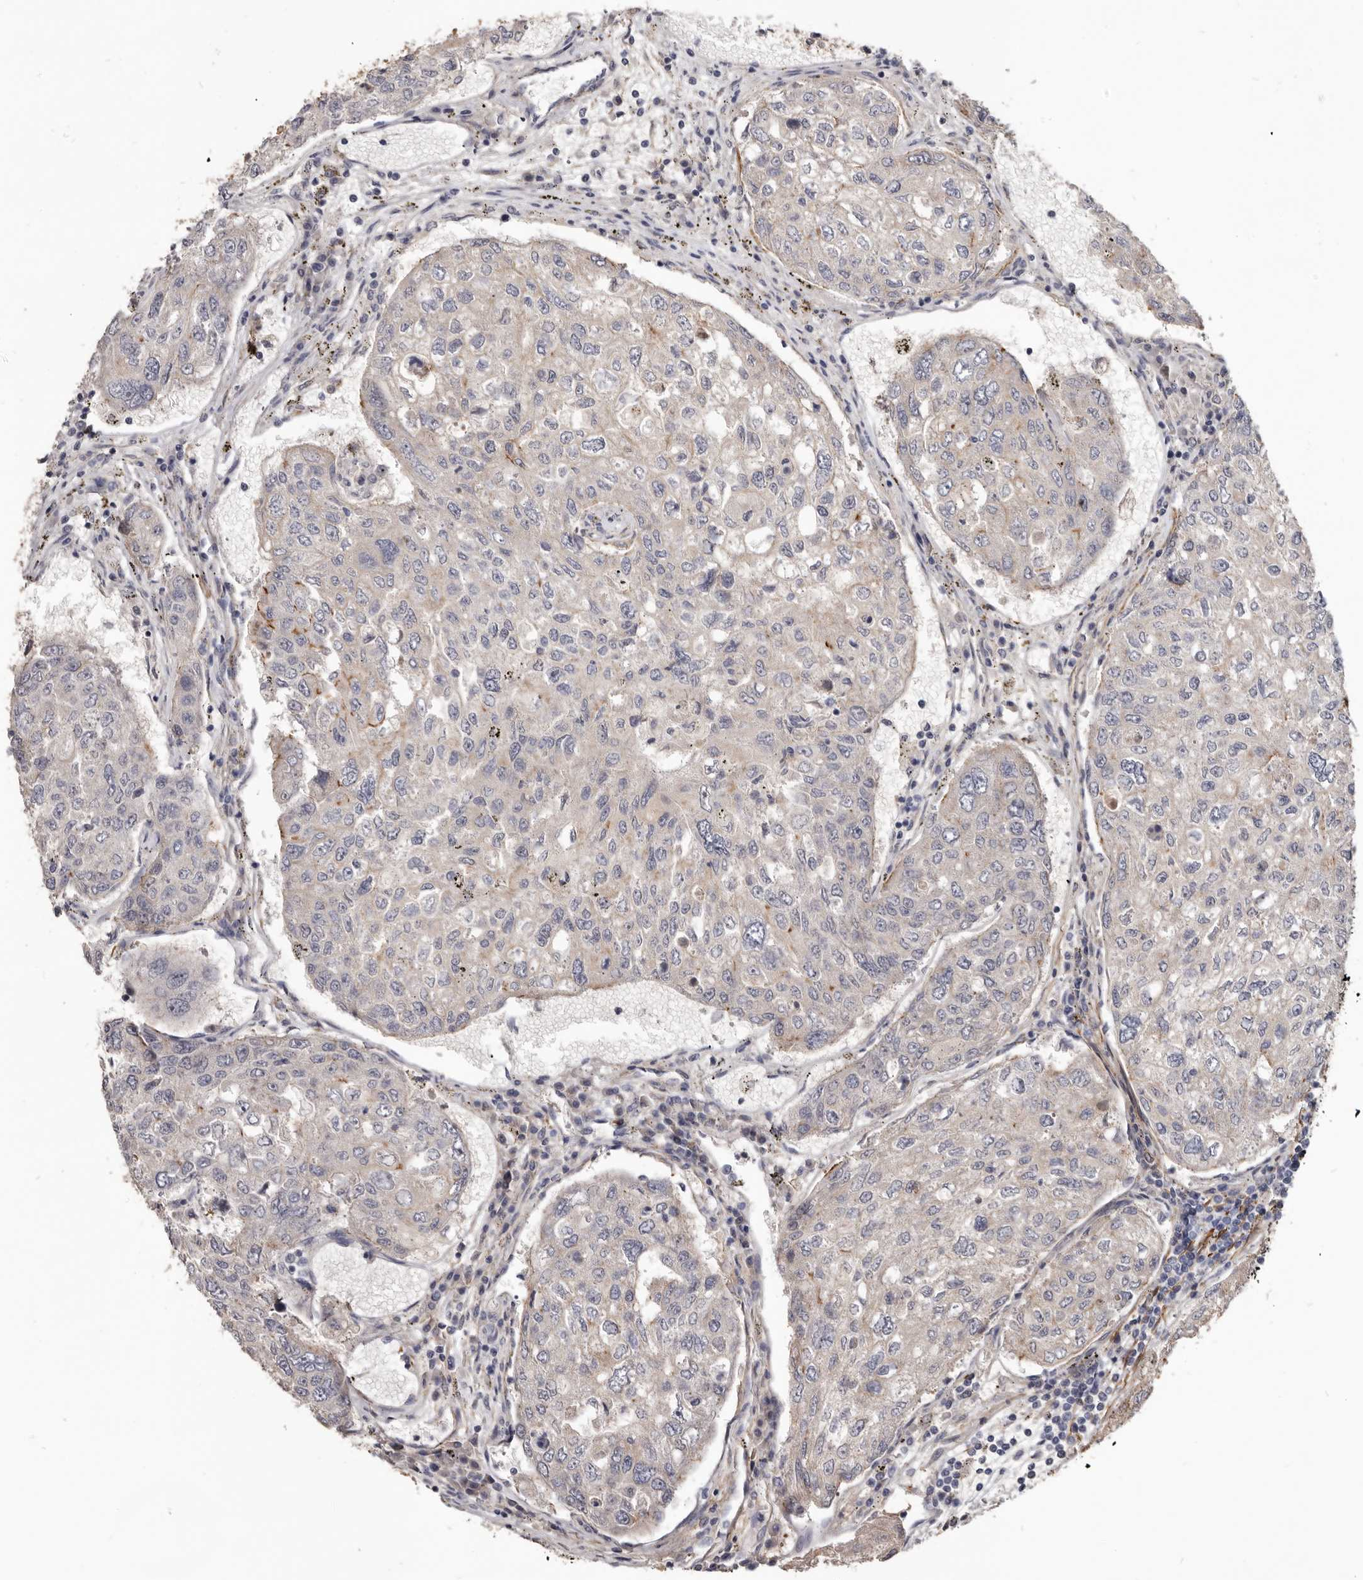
{"staining": {"intensity": "negative", "quantity": "none", "location": "none"}, "tissue": "urothelial cancer", "cell_type": "Tumor cells", "image_type": "cancer", "snomed": [{"axis": "morphology", "description": "Urothelial carcinoma, High grade"}, {"axis": "topography", "description": "Lymph node"}, {"axis": "topography", "description": "Urinary bladder"}], "caption": "A histopathology image of urothelial cancer stained for a protein shows no brown staining in tumor cells.", "gene": "CGN", "patient": {"sex": "male", "age": 51}}